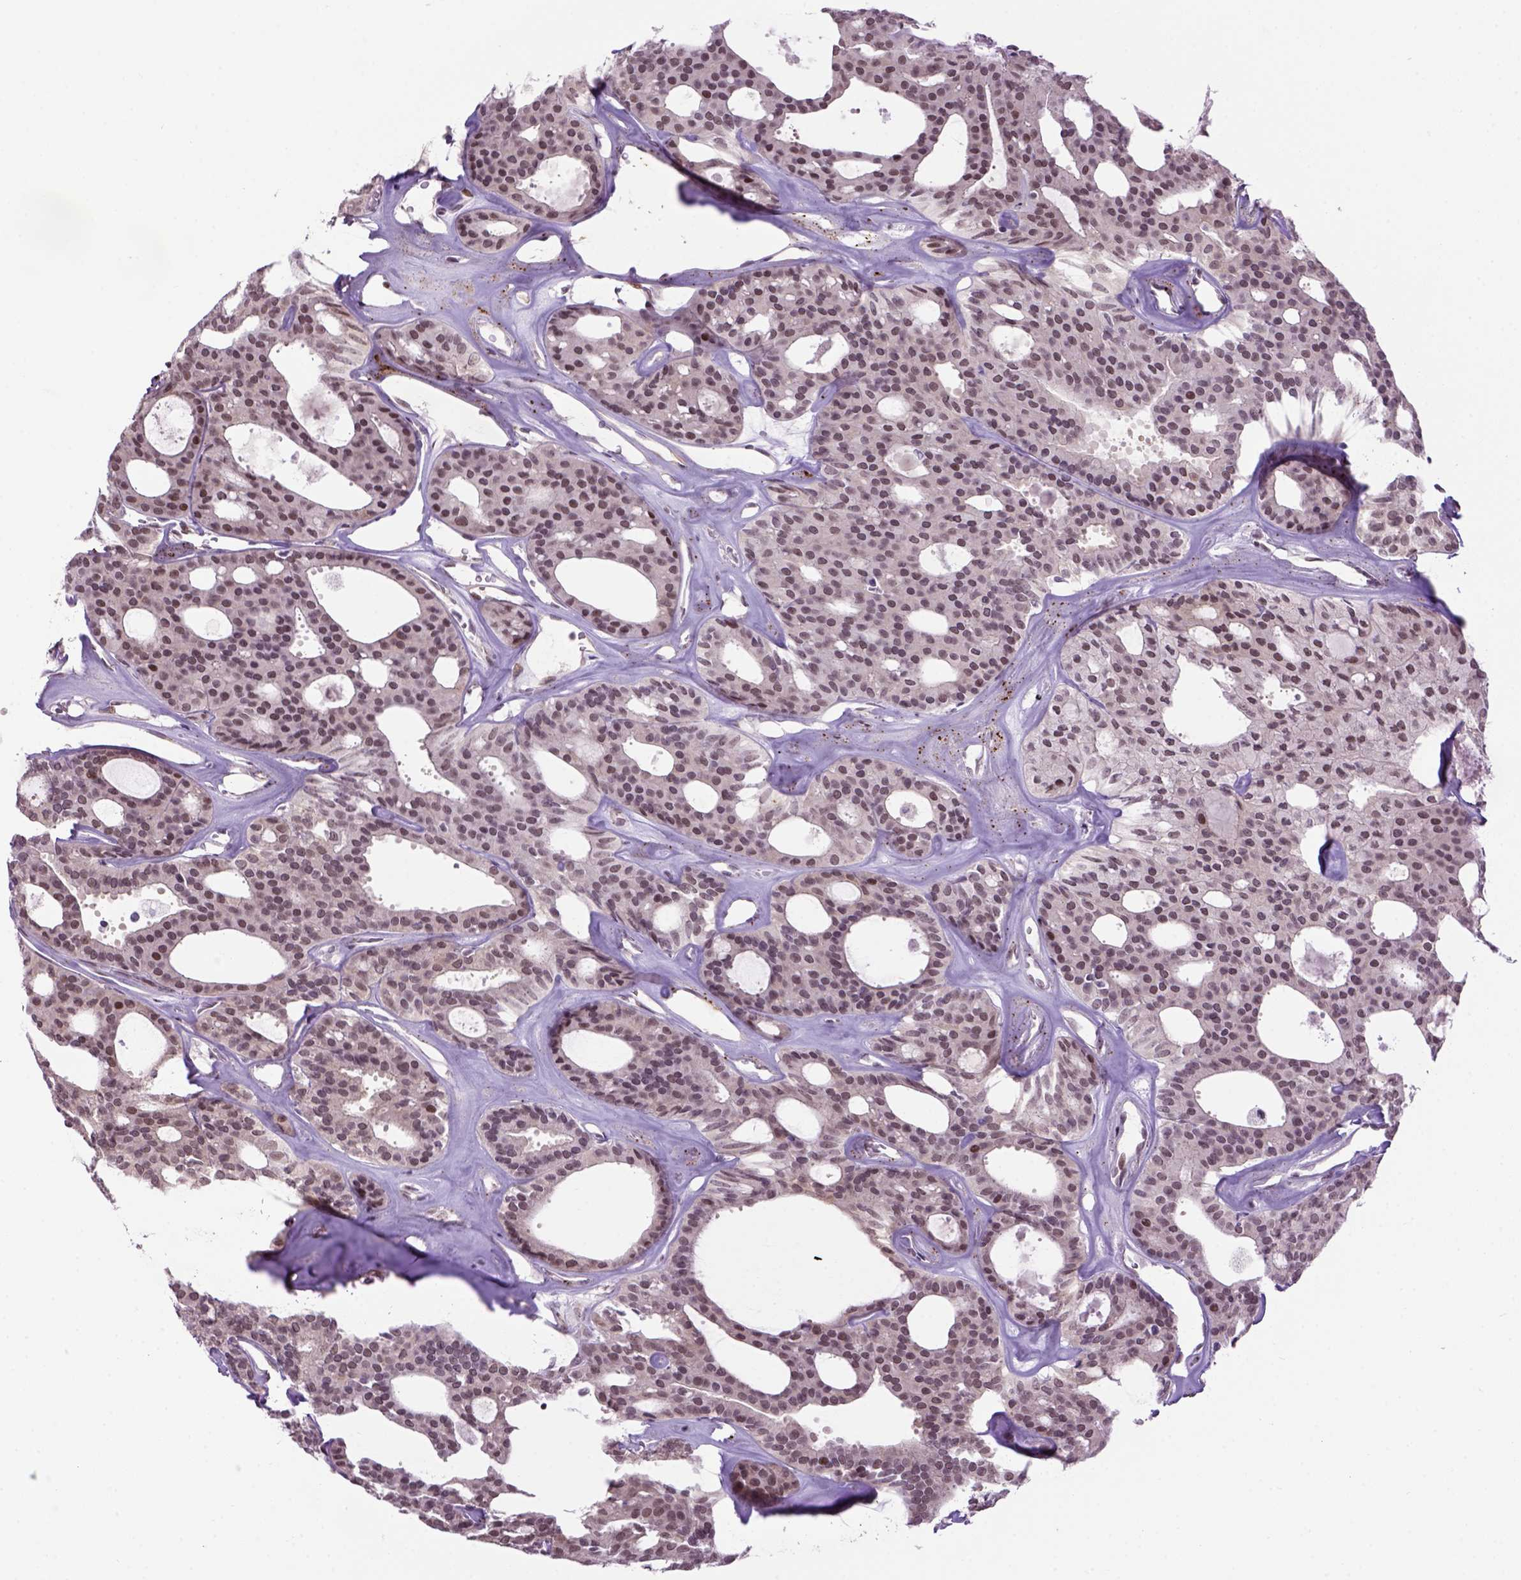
{"staining": {"intensity": "moderate", "quantity": "25%-75%", "location": "nuclear"}, "tissue": "thyroid cancer", "cell_type": "Tumor cells", "image_type": "cancer", "snomed": [{"axis": "morphology", "description": "Follicular adenoma carcinoma, NOS"}, {"axis": "topography", "description": "Thyroid gland"}], "caption": "Immunohistochemical staining of follicular adenoma carcinoma (thyroid) displays medium levels of moderate nuclear protein expression in approximately 25%-75% of tumor cells. (Stains: DAB in brown, nuclei in blue, Microscopy: brightfield microscopy at high magnification).", "gene": "TBPL1", "patient": {"sex": "male", "age": 75}}